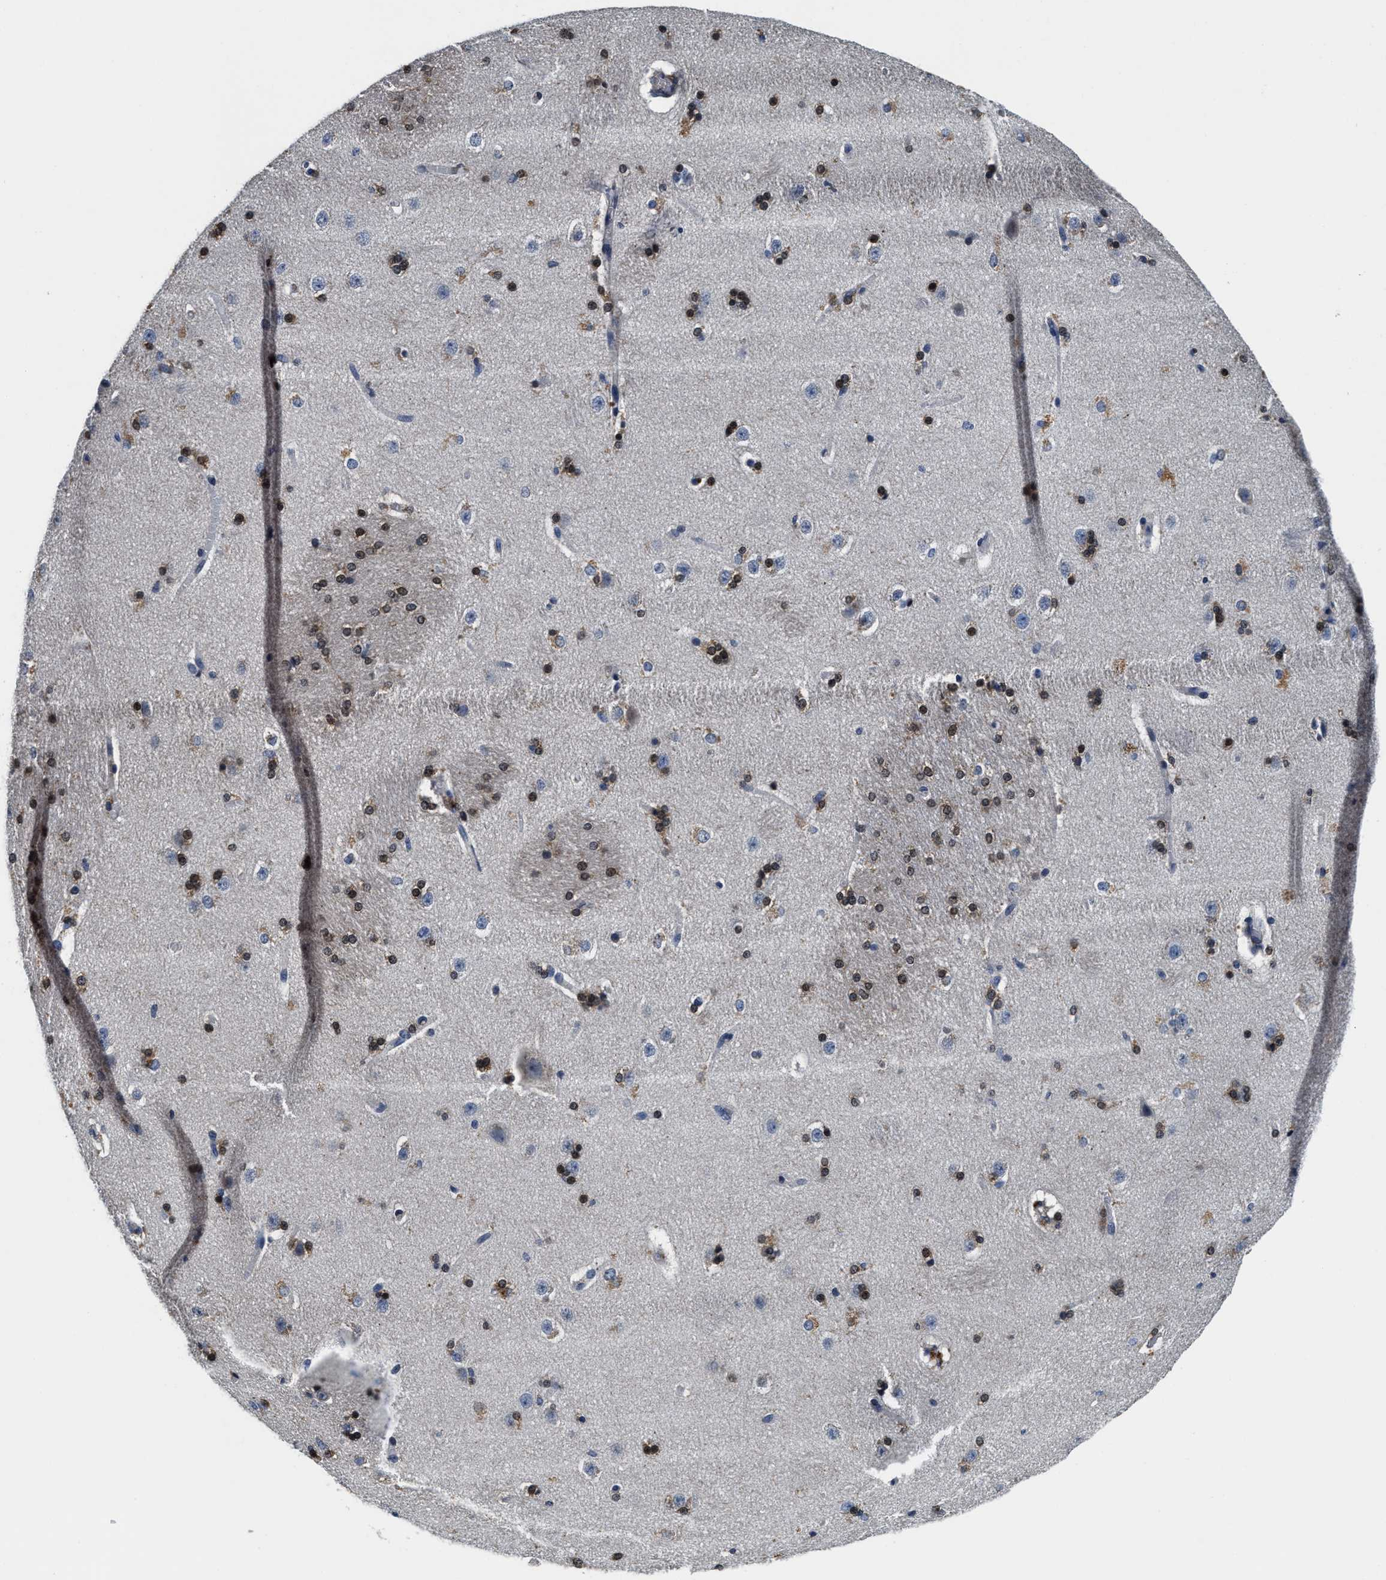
{"staining": {"intensity": "strong", "quantity": "25%-75%", "location": "cytoplasmic/membranous,nuclear"}, "tissue": "caudate", "cell_type": "Glial cells", "image_type": "normal", "snomed": [{"axis": "morphology", "description": "Normal tissue, NOS"}, {"axis": "topography", "description": "Lateral ventricle wall"}], "caption": "Immunohistochemistry staining of normal caudate, which reveals high levels of strong cytoplasmic/membranous,nuclear positivity in approximately 25%-75% of glial cells indicating strong cytoplasmic/membranous,nuclear protein expression. The staining was performed using DAB (brown) for protein detection and nuclei were counterstained in hematoxylin (blue).", "gene": "ANKIB1", "patient": {"sex": "female", "age": 19}}